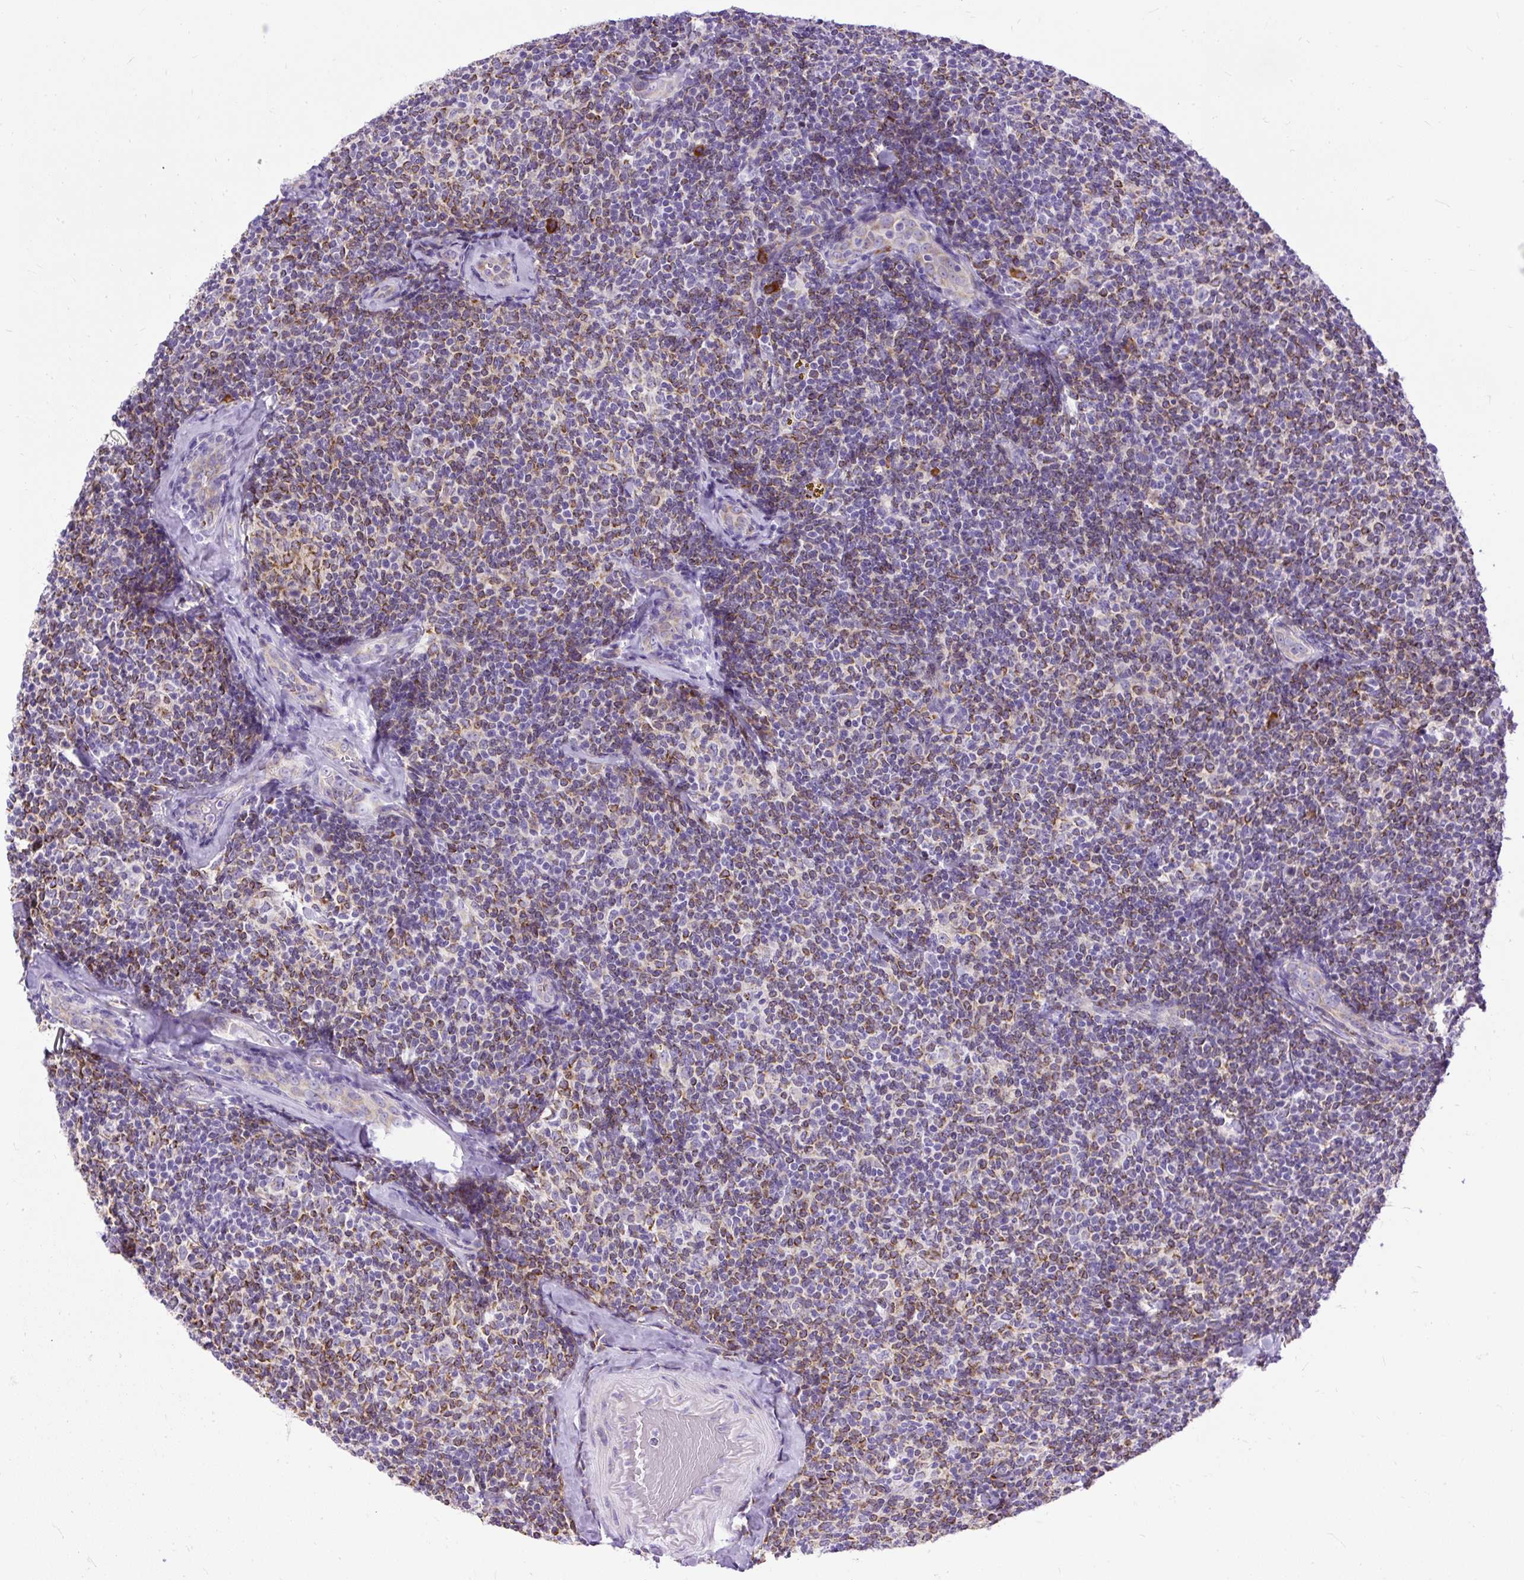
{"staining": {"intensity": "moderate", "quantity": ">75%", "location": "cytoplasmic/membranous"}, "tissue": "lymphoma", "cell_type": "Tumor cells", "image_type": "cancer", "snomed": [{"axis": "morphology", "description": "Malignant lymphoma, non-Hodgkin's type, Low grade"}, {"axis": "topography", "description": "Lymph node"}], "caption": "Low-grade malignant lymphoma, non-Hodgkin's type stained for a protein (brown) shows moderate cytoplasmic/membranous positive positivity in about >75% of tumor cells.", "gene": "SYBU", "patient": {"sex": "female", "age": 56}}